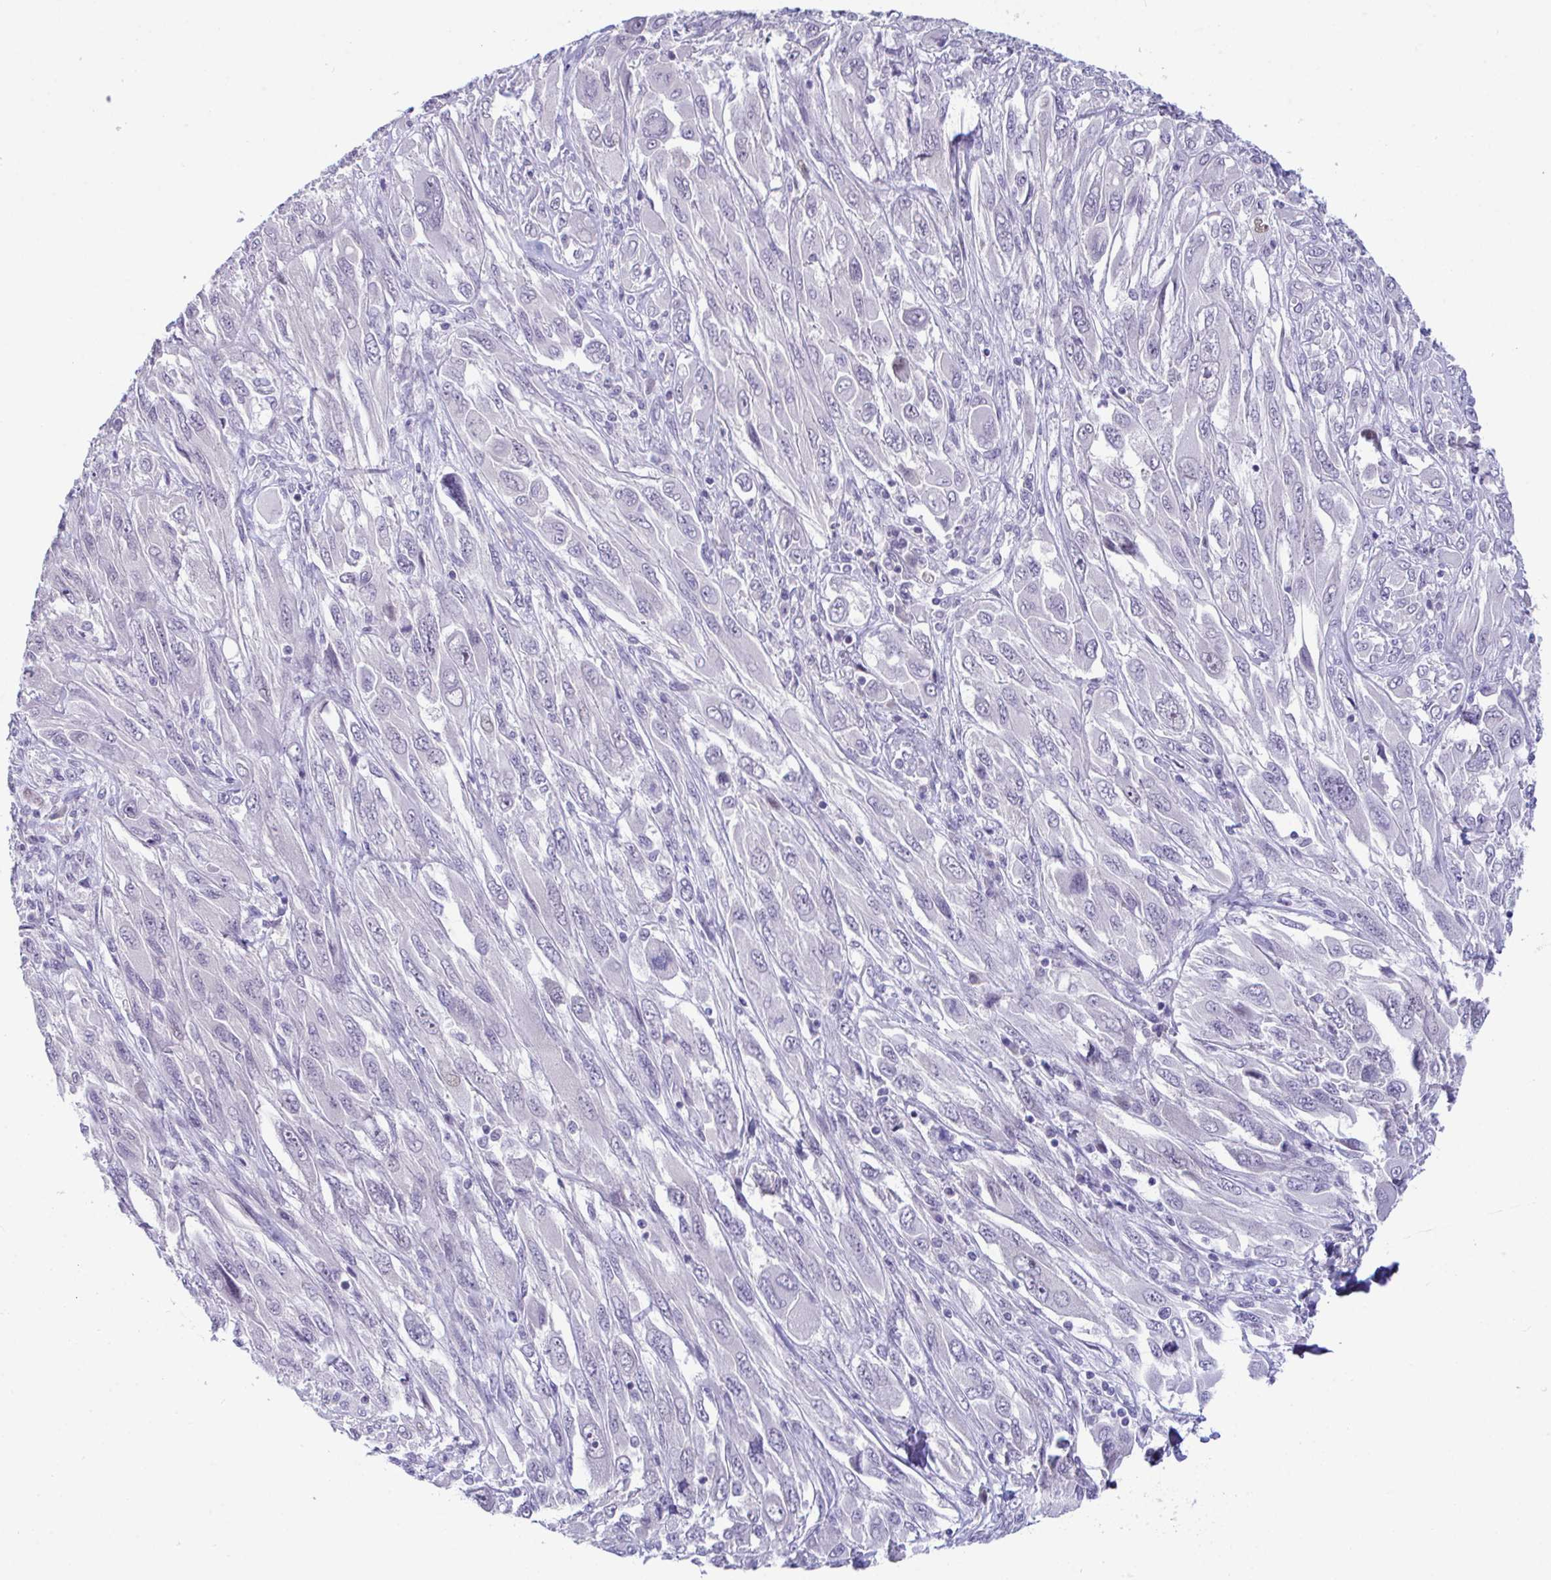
{"staining": {"intensity": "negative", "quantity": "none", "location": "none"}, "tissue": "melanoma", "cell_type": "Tumor cells", "image_type": "cancer", "snomed": [{"axis": "morphology", "description": "Malignant melanoma, NOS"}, {"axis": "topography", "description": "Skin"}], "caption": "A high-resolution photomicrograph shows immunohistochemistry (IHC) staining of melanoma, which reveals no significant staining in tumor cells.", "gene": "USP35", "patient": {"sex": "female", "age": 91}}